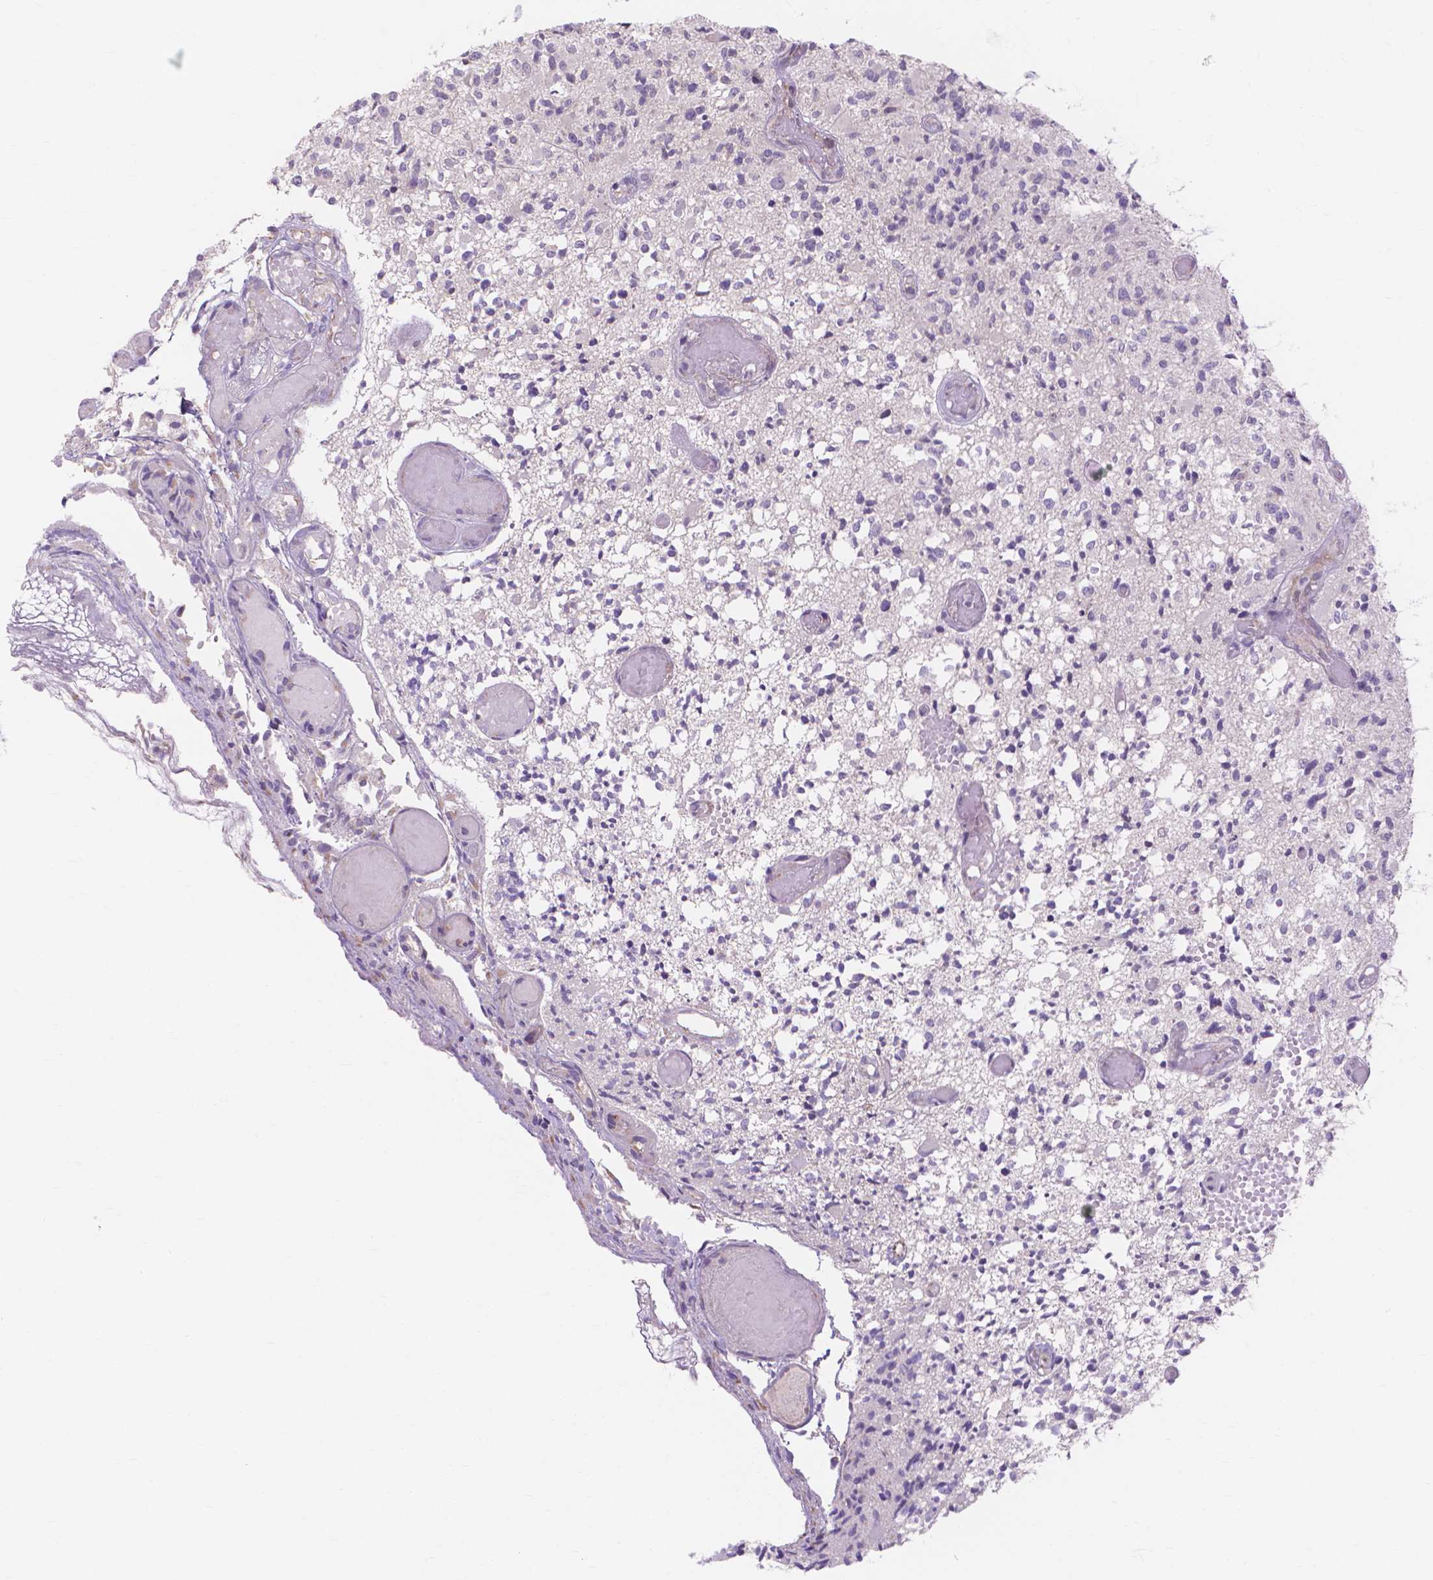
{"staining": {"intensity": "negative", "quantity": "none", "location": "none"}, "tissue": "glioma", "cell_type": "Tumor cells", "image_type": "cancer", "snomed": [{"axis": "morphology", "description": "Glioma, malignant, High grade"}, {"axis": "topography", "description": "Brain"}], "caption": "Tumor cells are negative for brown protein staining in high-grade glioma (malignant).", "gene": "PRDM13", "patient": {"sex": "female", "age": 63}}